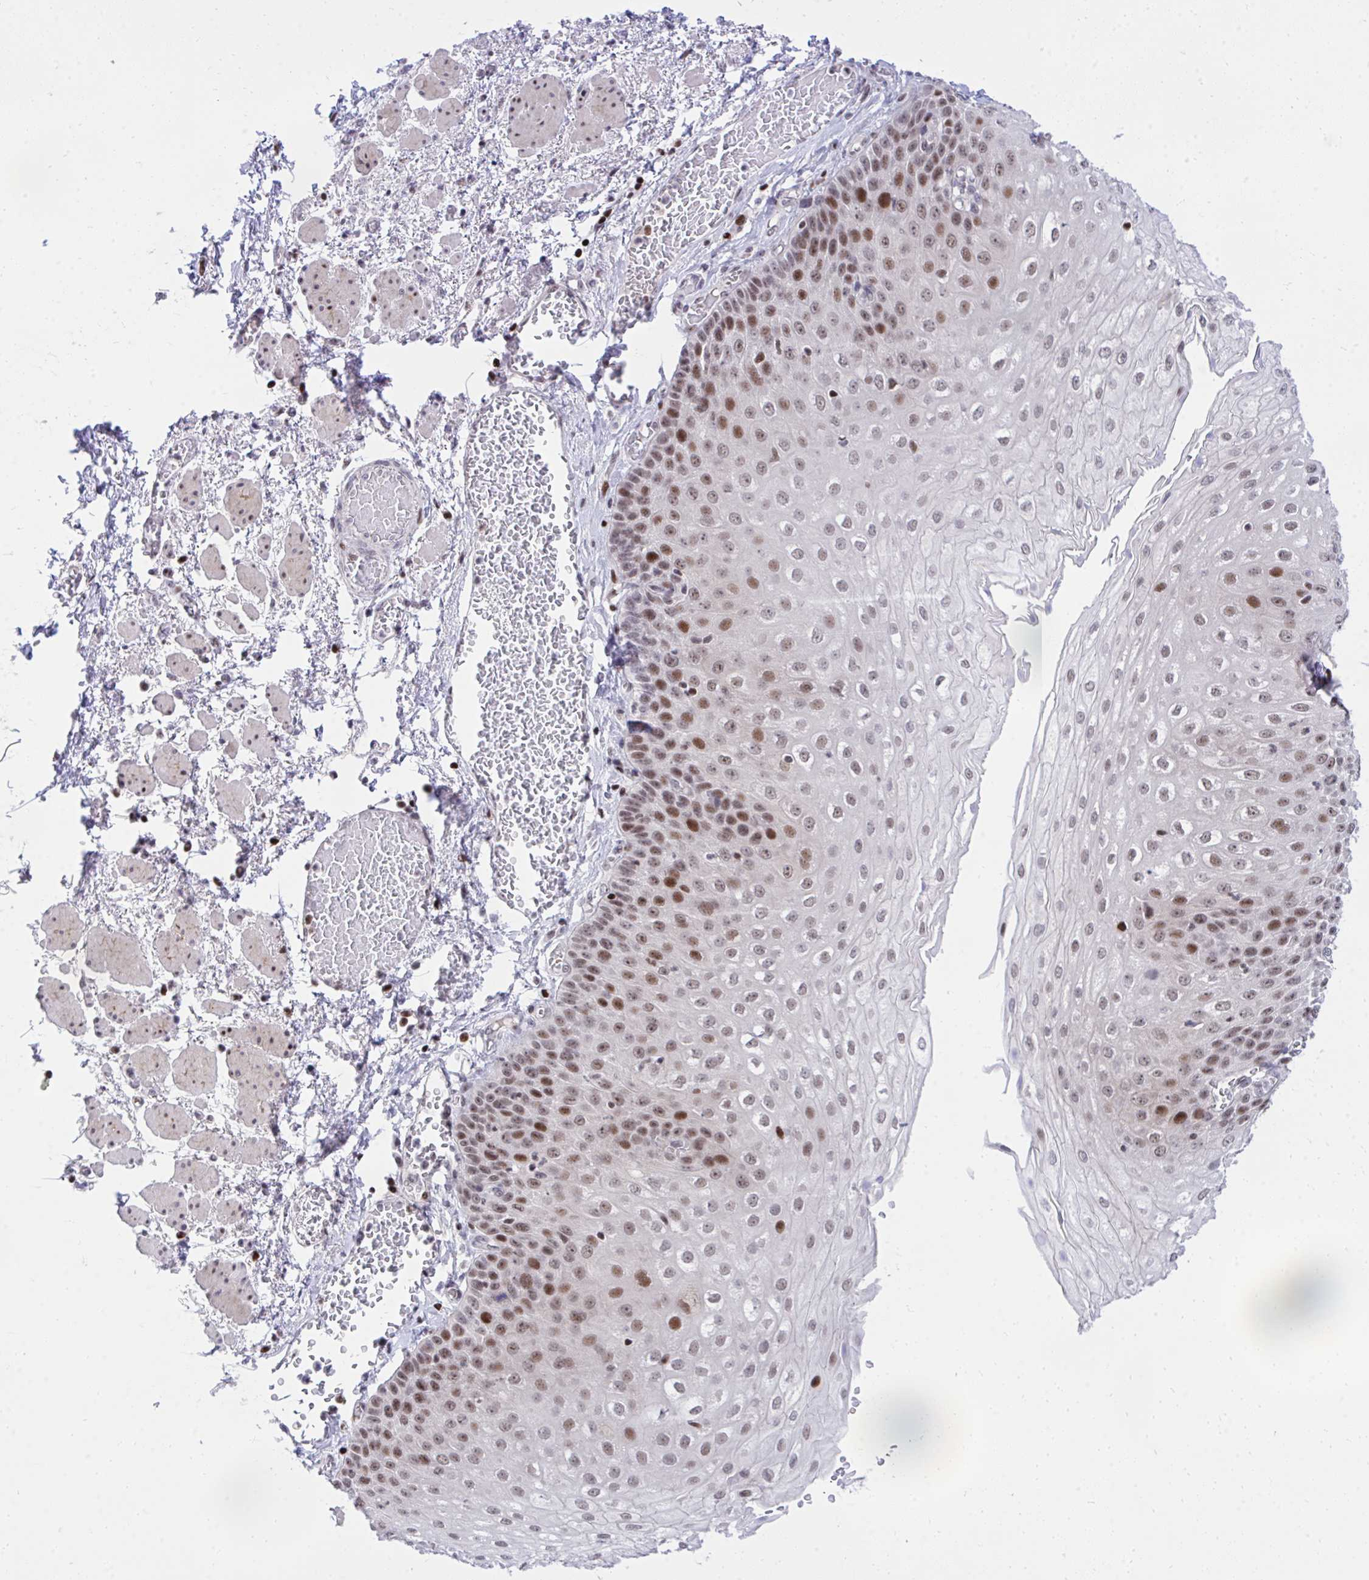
{"staining": {"intensity": "strong", "quantity": "25%-75%", "location": "nuclear"}, "tissue": "esophagus", "cell_type": "Squamous epithelial cells", "image_type": "normal", "snomed": [{"axis": "morphology", "description": "Normal tissue, NOS"}, {"axis": "morphology", "description": "Adenocarcinoma, NOS"}, {"axis": "topography", "description": "Esophagus"}], "caption": "IHC photomicrograph of normal esophagus stained for a protein (brown), which demonstrates high levels of strong nuclear expression in about 25%-75% of squamous epithelial cells.", "gene": "C14orf39", "patient": {"sex": "male", "age": 81}}